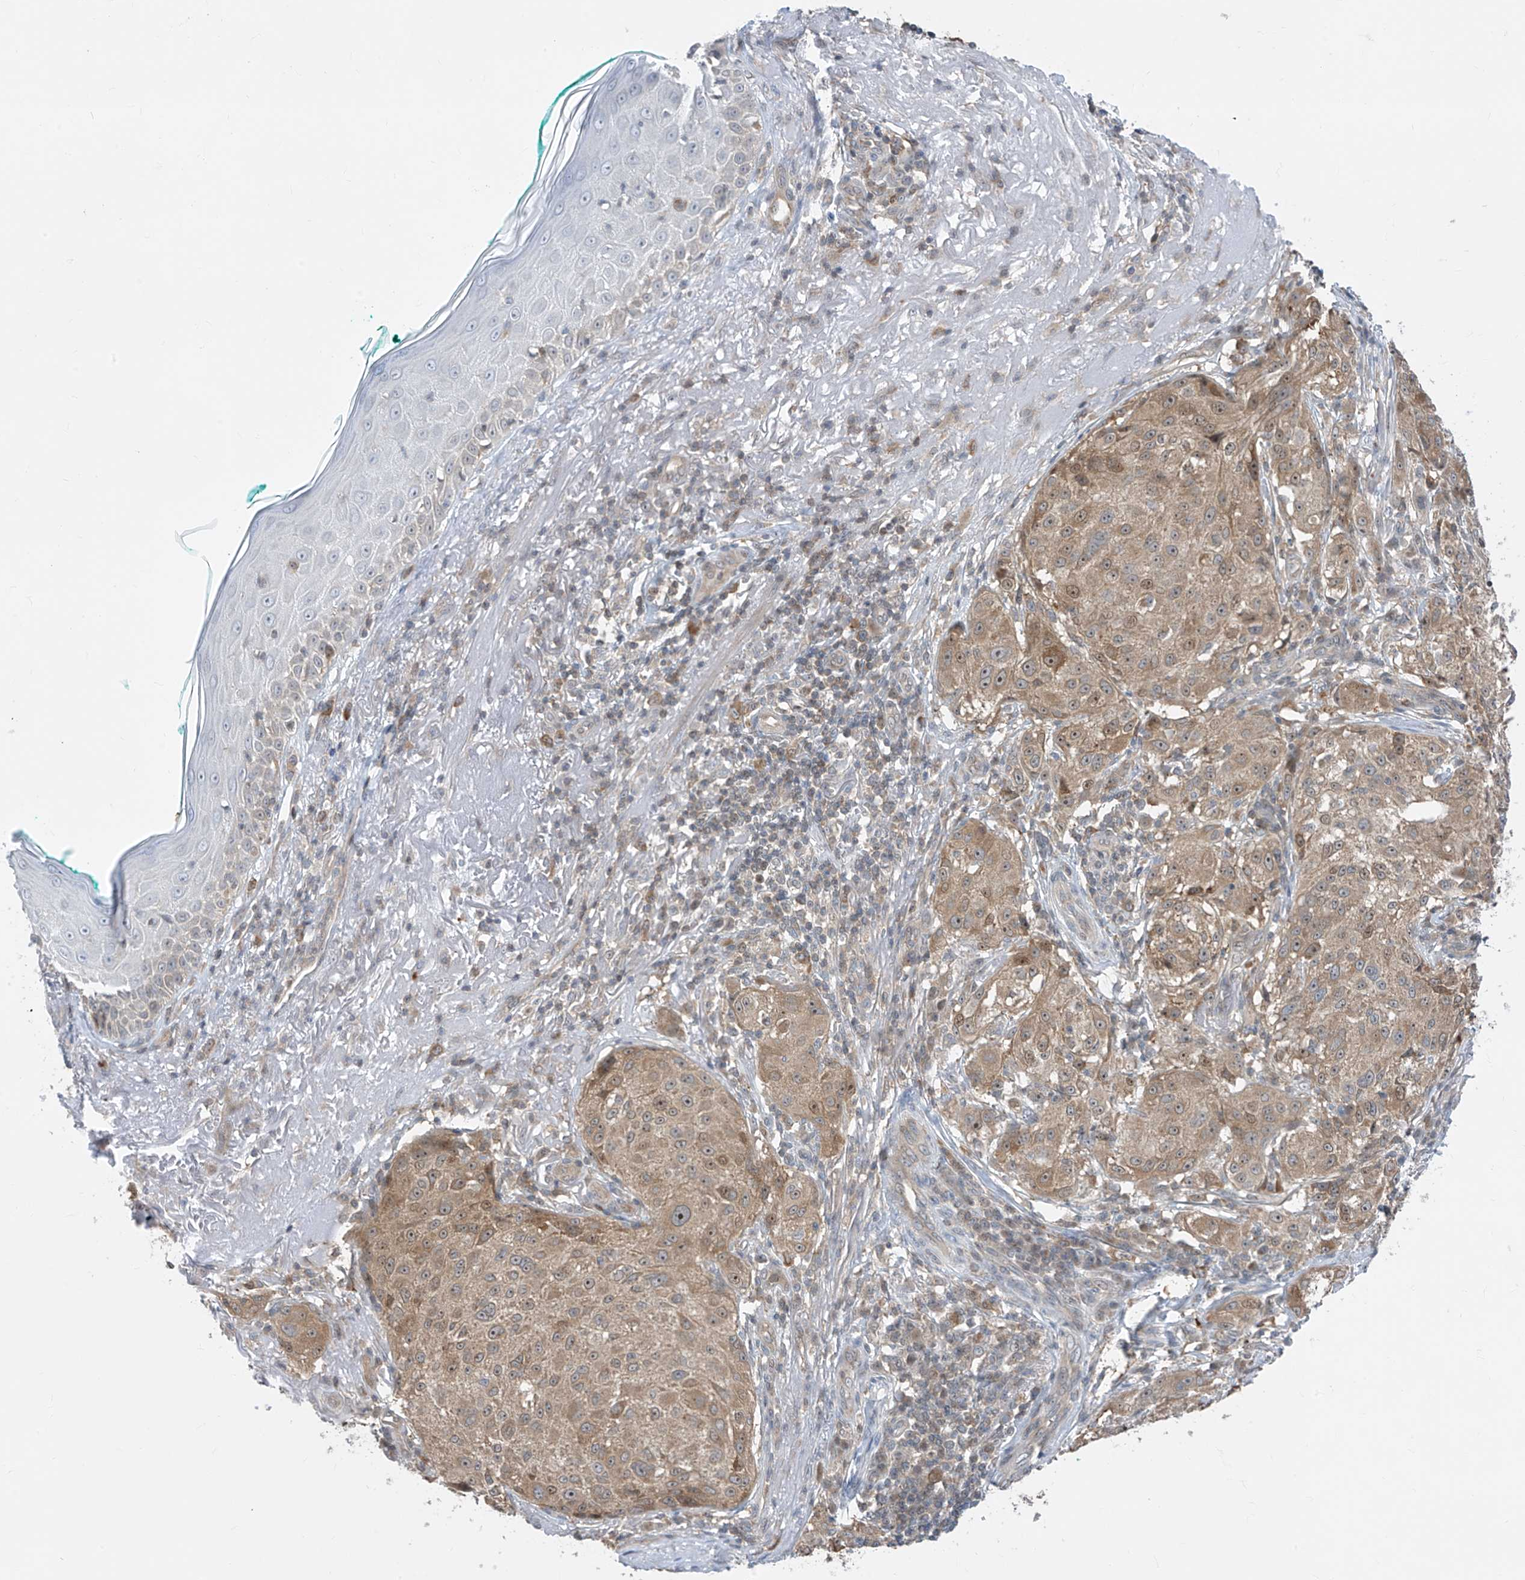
{"staining": {"intensity": "weak", "quantity": ">75%", "location": "cytoplasmic/membranous"}, "tissue": "melanoma", "cell_type": "Tumor cells", "image_type": "cancer", "snomed": [{"axis": "morphology", "description": "Necrosis, NOS"}, {"axis": "morphology", "description": "Malignant melanoma, NOS"}, {"axis": "topography", "description": "Skin"}], "caption": "A high-resolution image shows immunohistochemistry (IHC) staining of malignant melanoma, which demonstrates weak cytoplasmic/membranous staining in approximately >75% of tumor cells. (Brightfield microscopy of DAB IHC at high magnification).", "gene": "TTC38", "patient": {"sex": "female", "age": 87}}